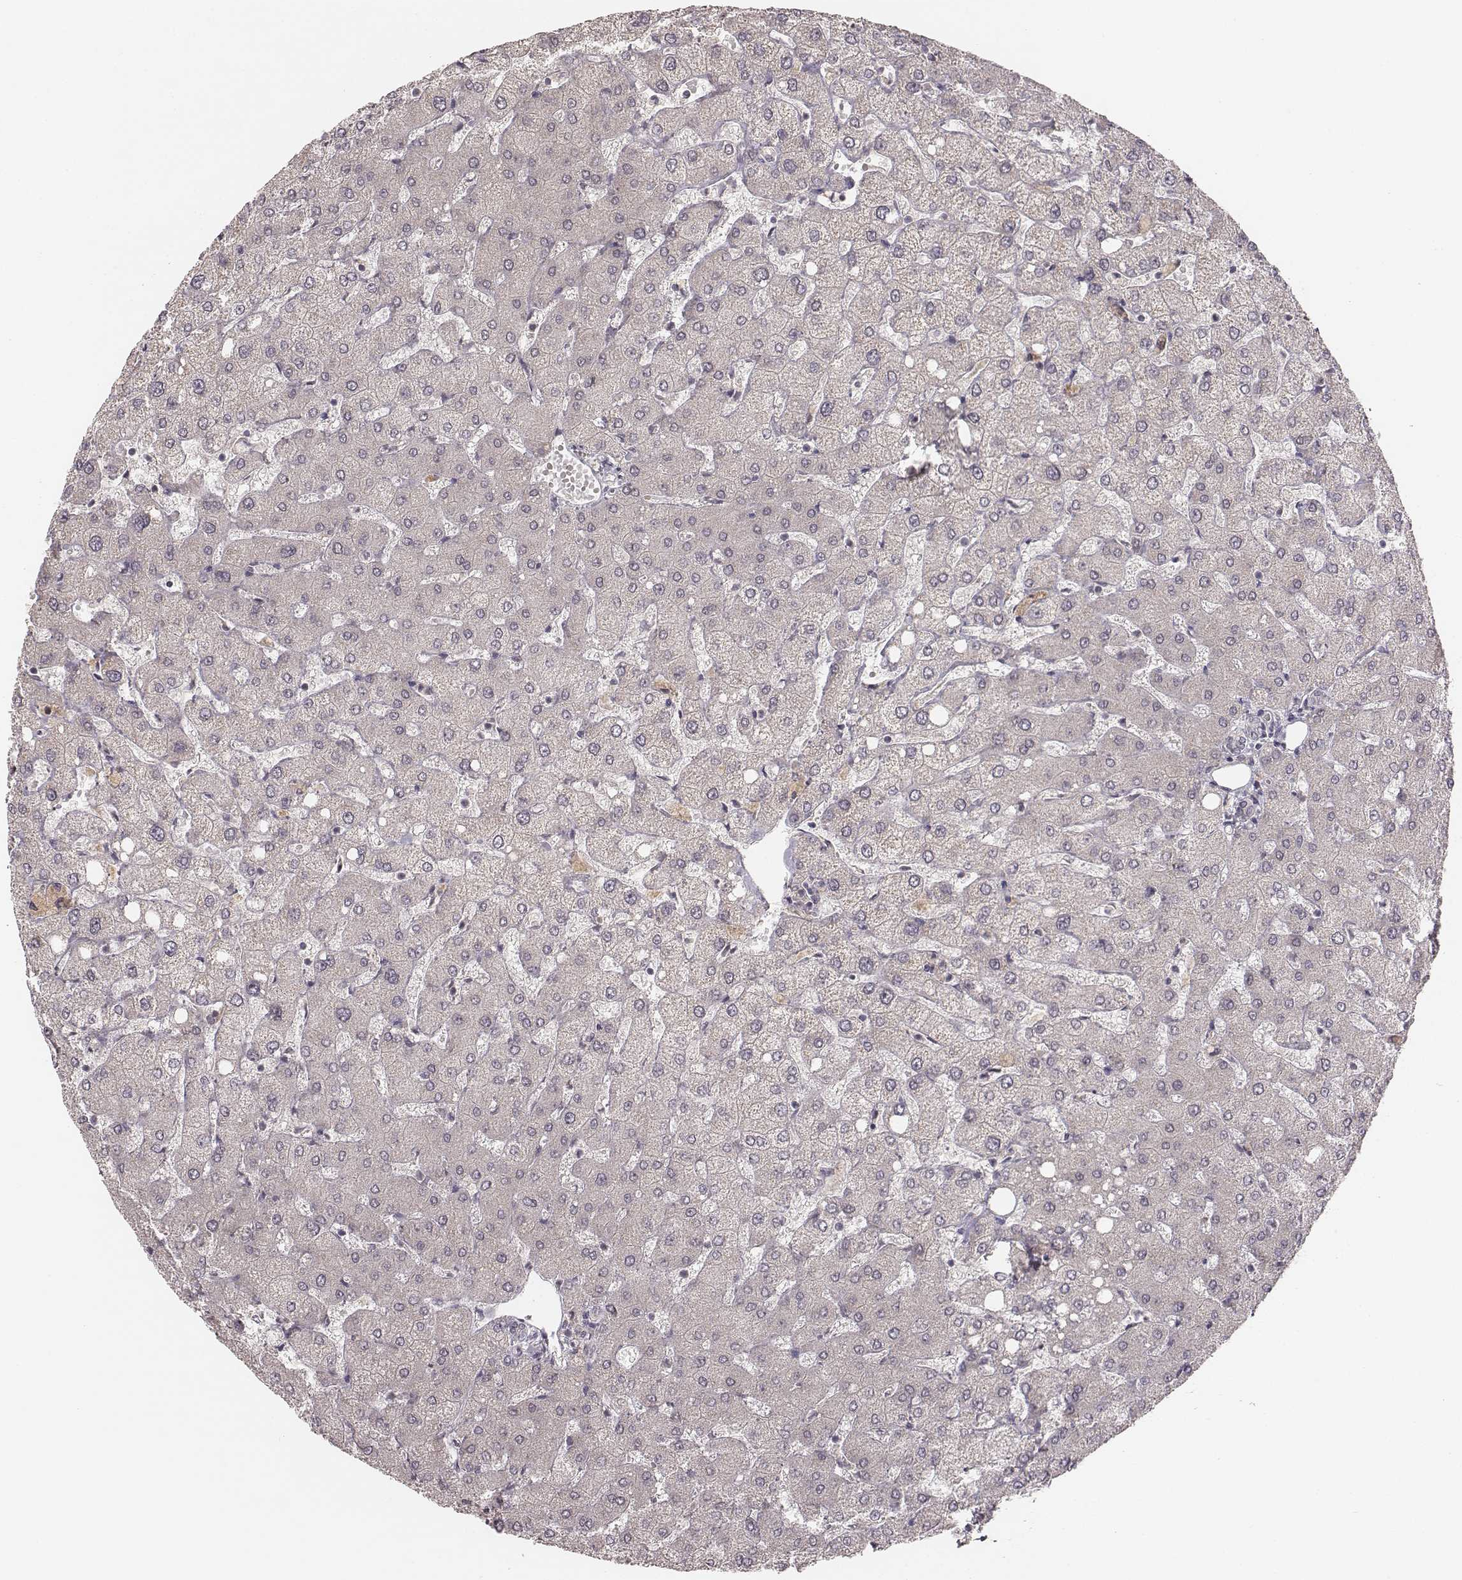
{"staining": {"intensity": "negative", "quantity": "none", "location": "none"}, "tissue": "liver", "cell_type": "Cholangiocytes", "image_type": "normal", "snomed": [{"axis": "morphology", "description": "Normal tissue, NOS"}, {"axis": "topography", "description": "Liver"}], "caption": "This is a image of IHC staining of normal liver, which shows no positivity in cholangiocytes.", "gene": "LY6K", "patient": {"sex": "female", "age": 54}}